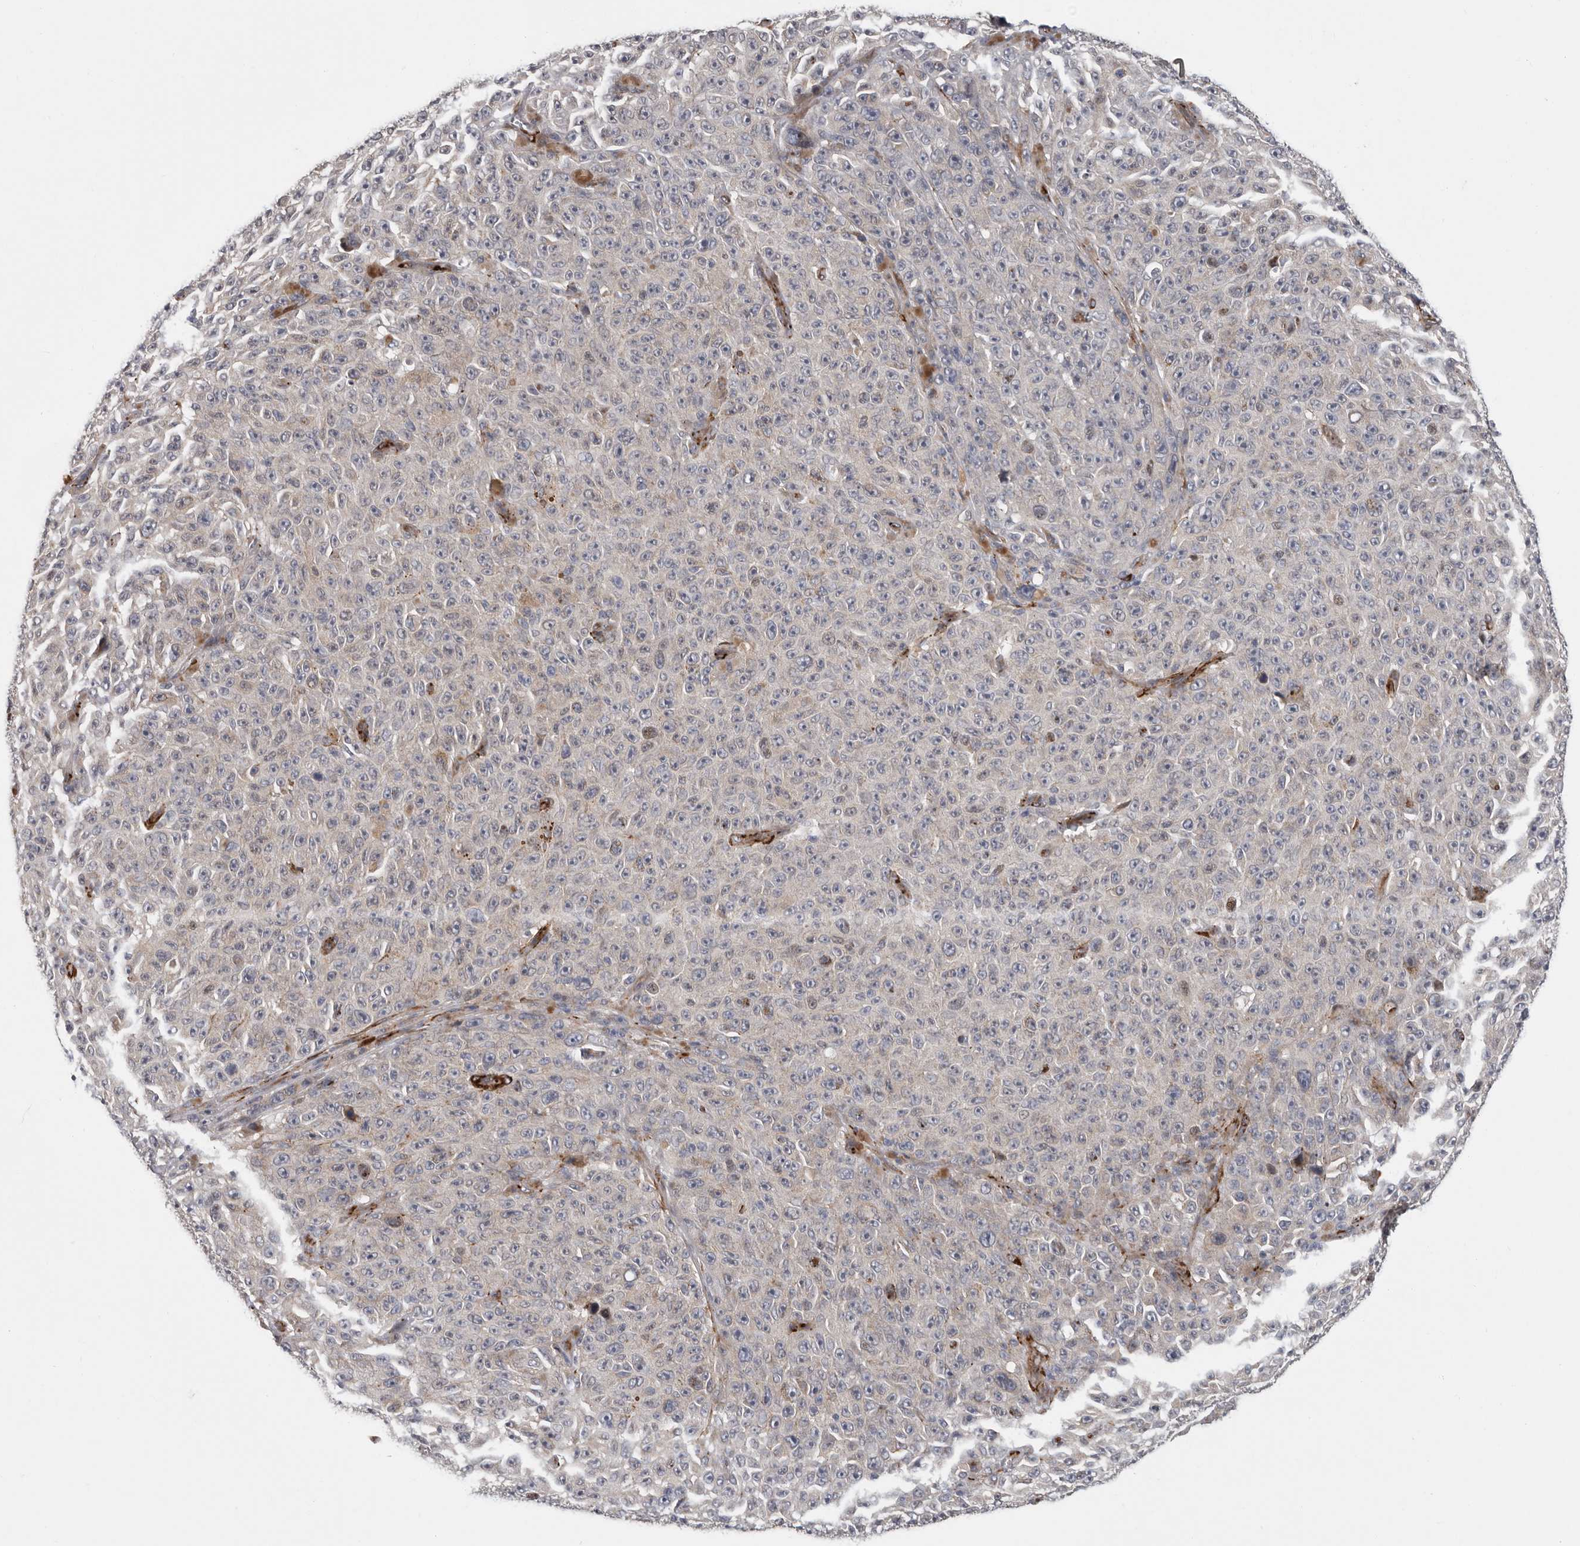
{"staining": {"intensity": "negative", "quantity": "none", "location": "none"}, "tissue": "melanoma", "cell_type": "Tumor cells", "image_type": "cancer", "snomed": [{"axis": "morphology", "description": "Malignant melanoma, NOS"}, {"axis": "topography", "description": "Skin"}], "caption": "IHC micrograph of neoplastic tissue: human melanoma stained with DAB (3,3'-diaminobenzidine) displays no significant protein staining in tumor cells.", "gene": "ATXN3L", "patient": {"sex": "female", "age": 82}}